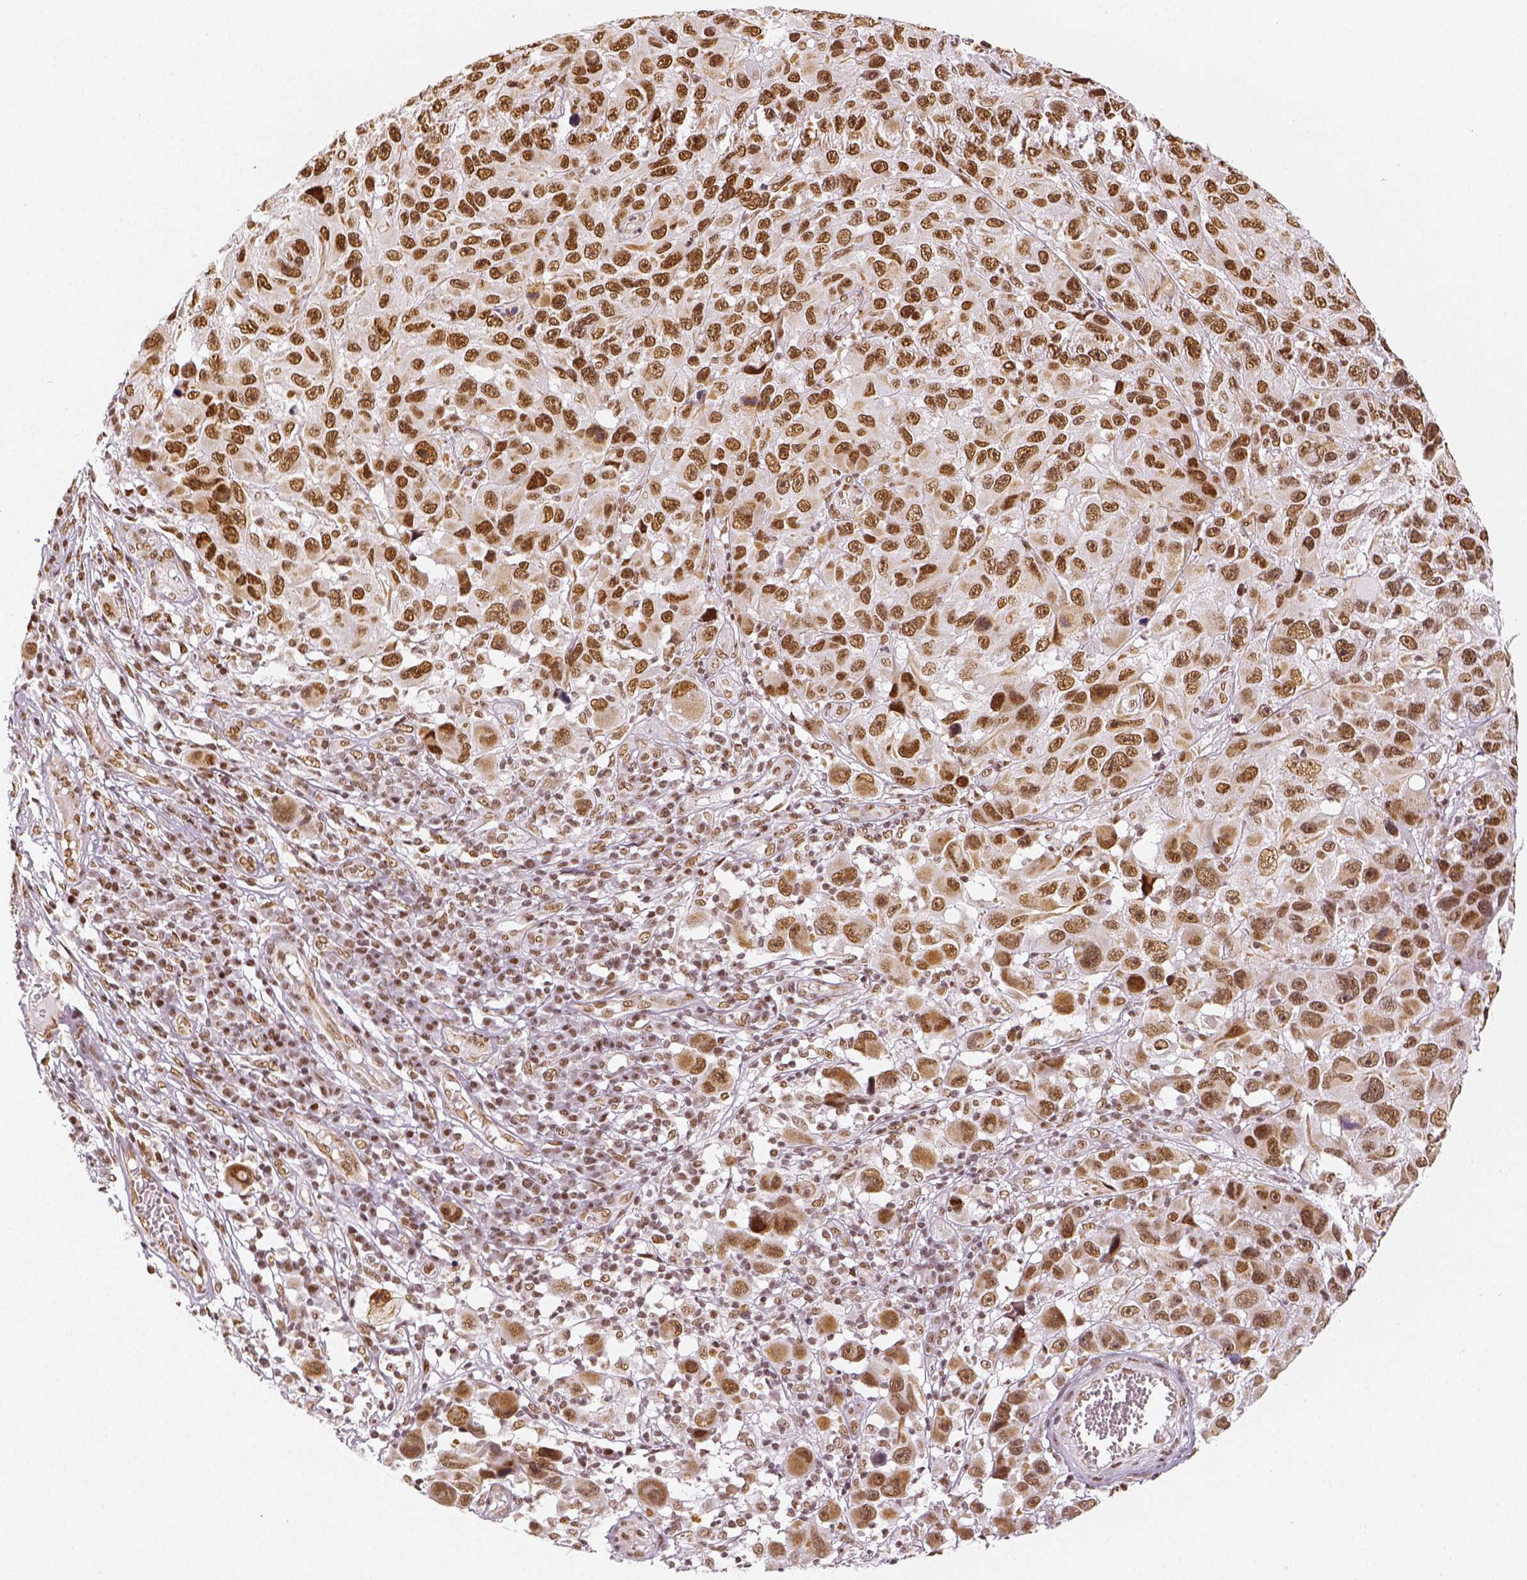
{"staining": {"intensity": "moderate", "quantity": ">75%", "location": "nuclear"}, "tissue": "melanoma", "cell_type": "Tumor cells", "image_type": "cancer", "snomed": [{"axis": "morphology", "description": "Malignant melanoma, NOS"}, {"axis": "topography", "description": "Skin"}], "caption": "The histopathology image exhibits staining of melanoma, revealing moderate nuclear protein expression (brown color) within tumor cells. (DAB (3,3'-diaminobenzidine) IHC, brown staining for protein, blue staining for nuclei).", "gene": "KDM5B", "patient": {"sex": "male", "age": 53}}